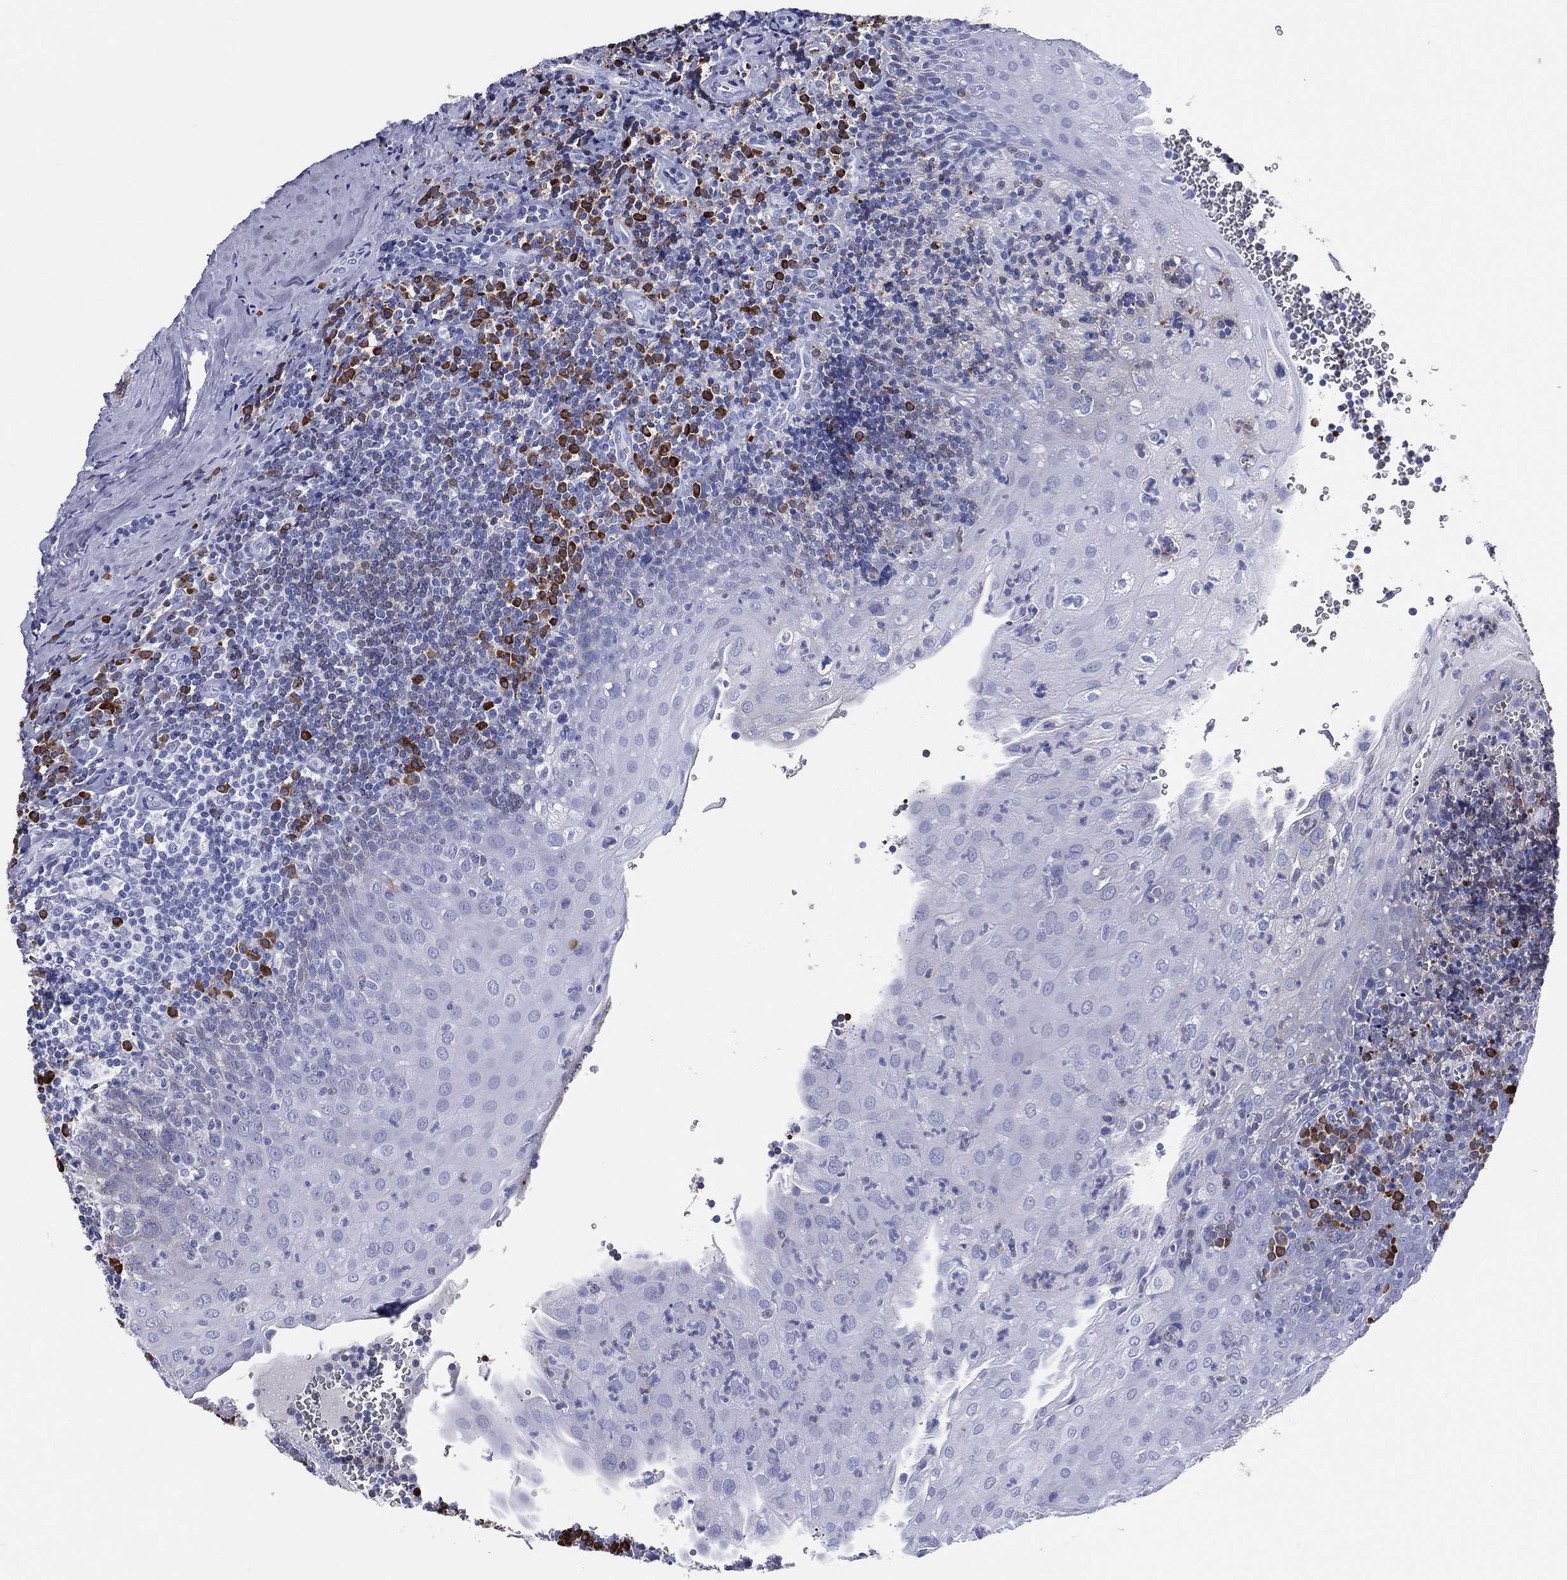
{"staining": {"intensity": "strong", "quantity": "<25%", "location": "cytoplasmic/membranous"}, "tissue": "tonsil", "cell_type": "Germinal center cells", "image_type": "normal", "snomed": [{"axis": "morphology", "description": "Normal tissue, NOS"}, {"axis": "morphology", "description": "Inflammation, NOS"}, {"axis": "topography", "description": "Tonsil"}], "caption": "Normal tonsil reveals strong cytoplasmic/membranous expression in approximately <25% of germinal center cells, visualized by immunohistochemistry.", "gene": "CD79A", "patient": {"sex": "female", "age": 31}}